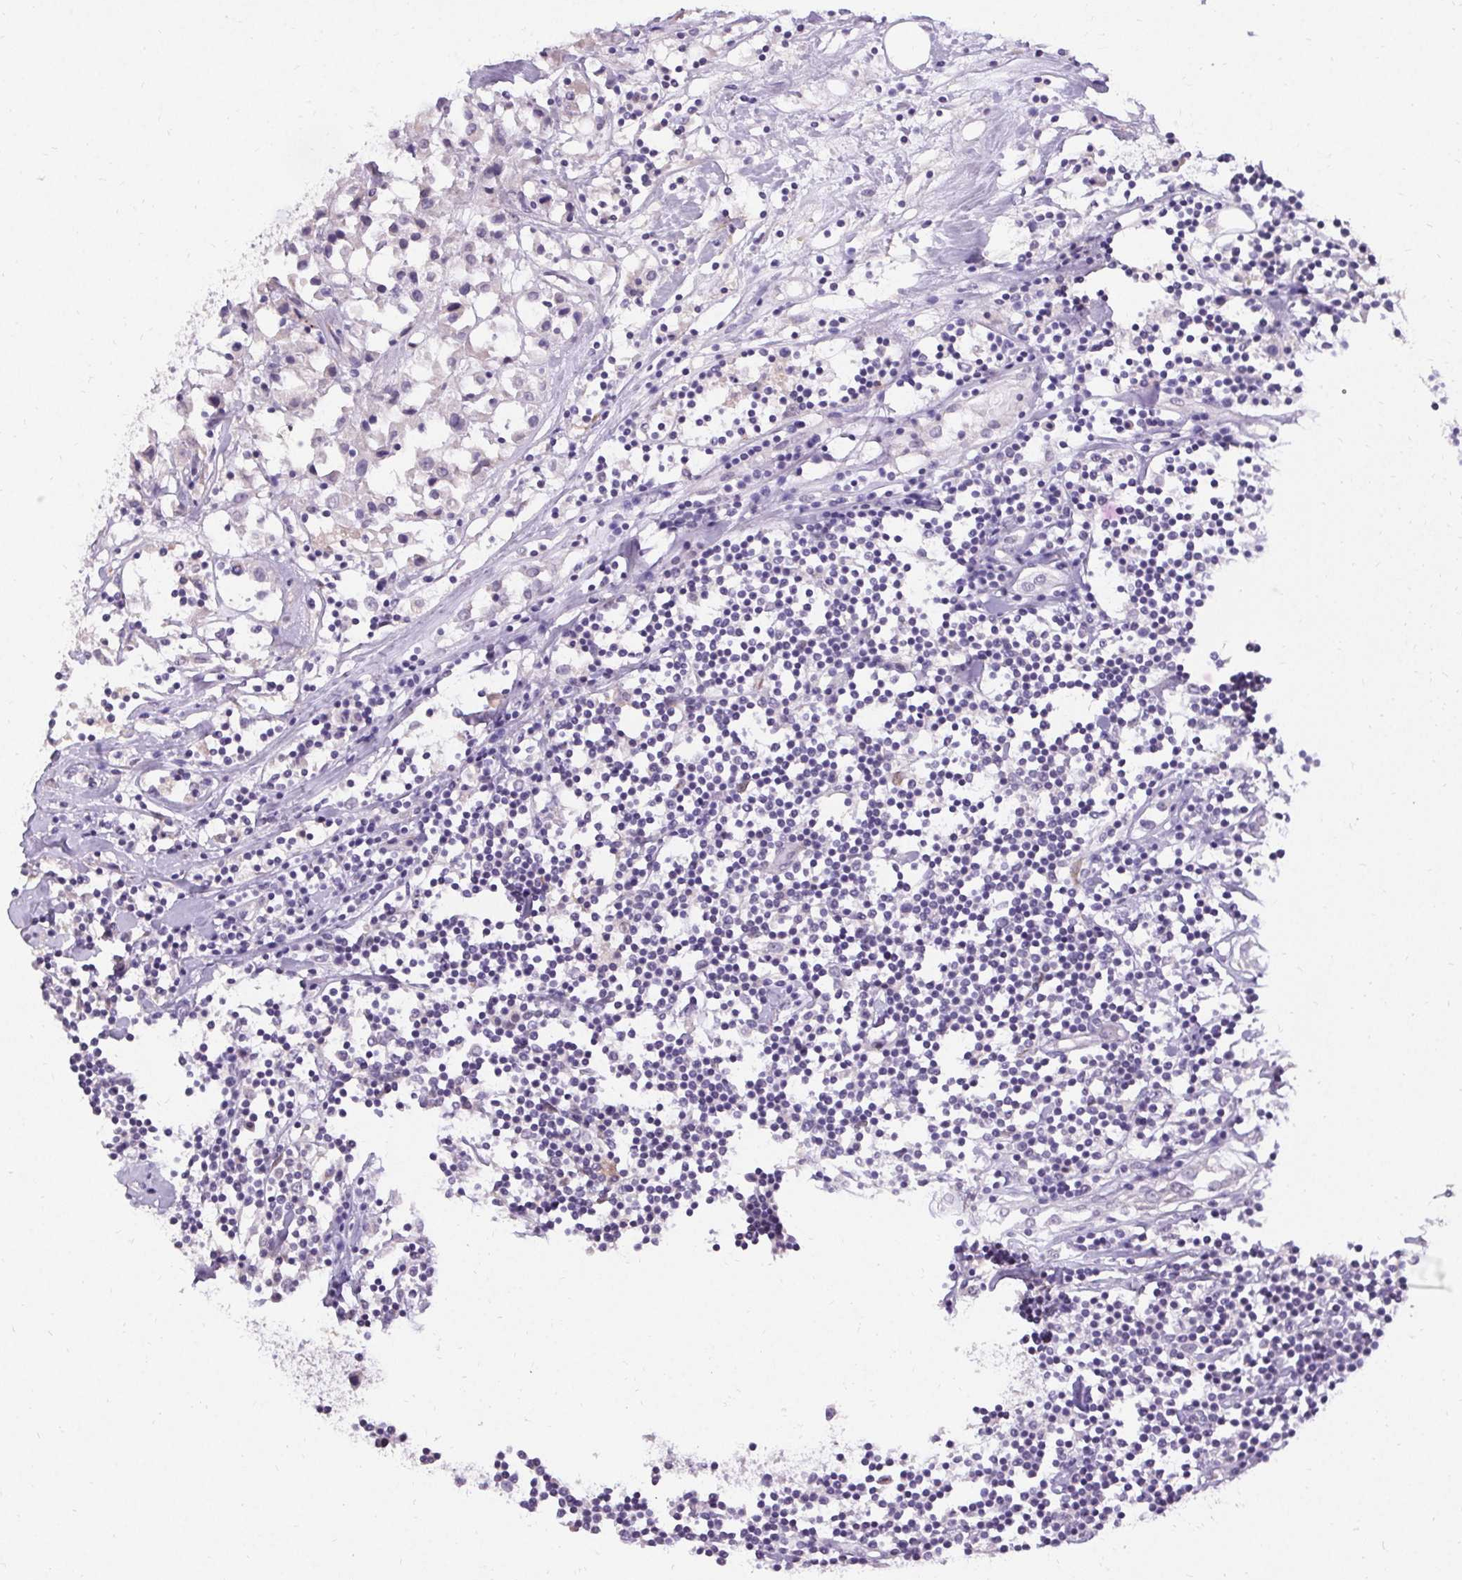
{"staining": {"intensity": "negative", "quantity": "none", "location": "none"}, "tissue": "breast cancer", "cell_type": "Tumor cells", "image_type": "cancer", "snomed": [{"axis": "morphology", "description": "Duct carcinoma"}, {"axis": "topography", "description": "Breast"}], "caption": "A high-resolution image shows immunohistochemistry (IHC) staining of breast intraductal carcinoma, which displays no significant positivity in tumor cells.", "gene": "HSD17B3", "patient": {"sex": "female", "age": 61}}